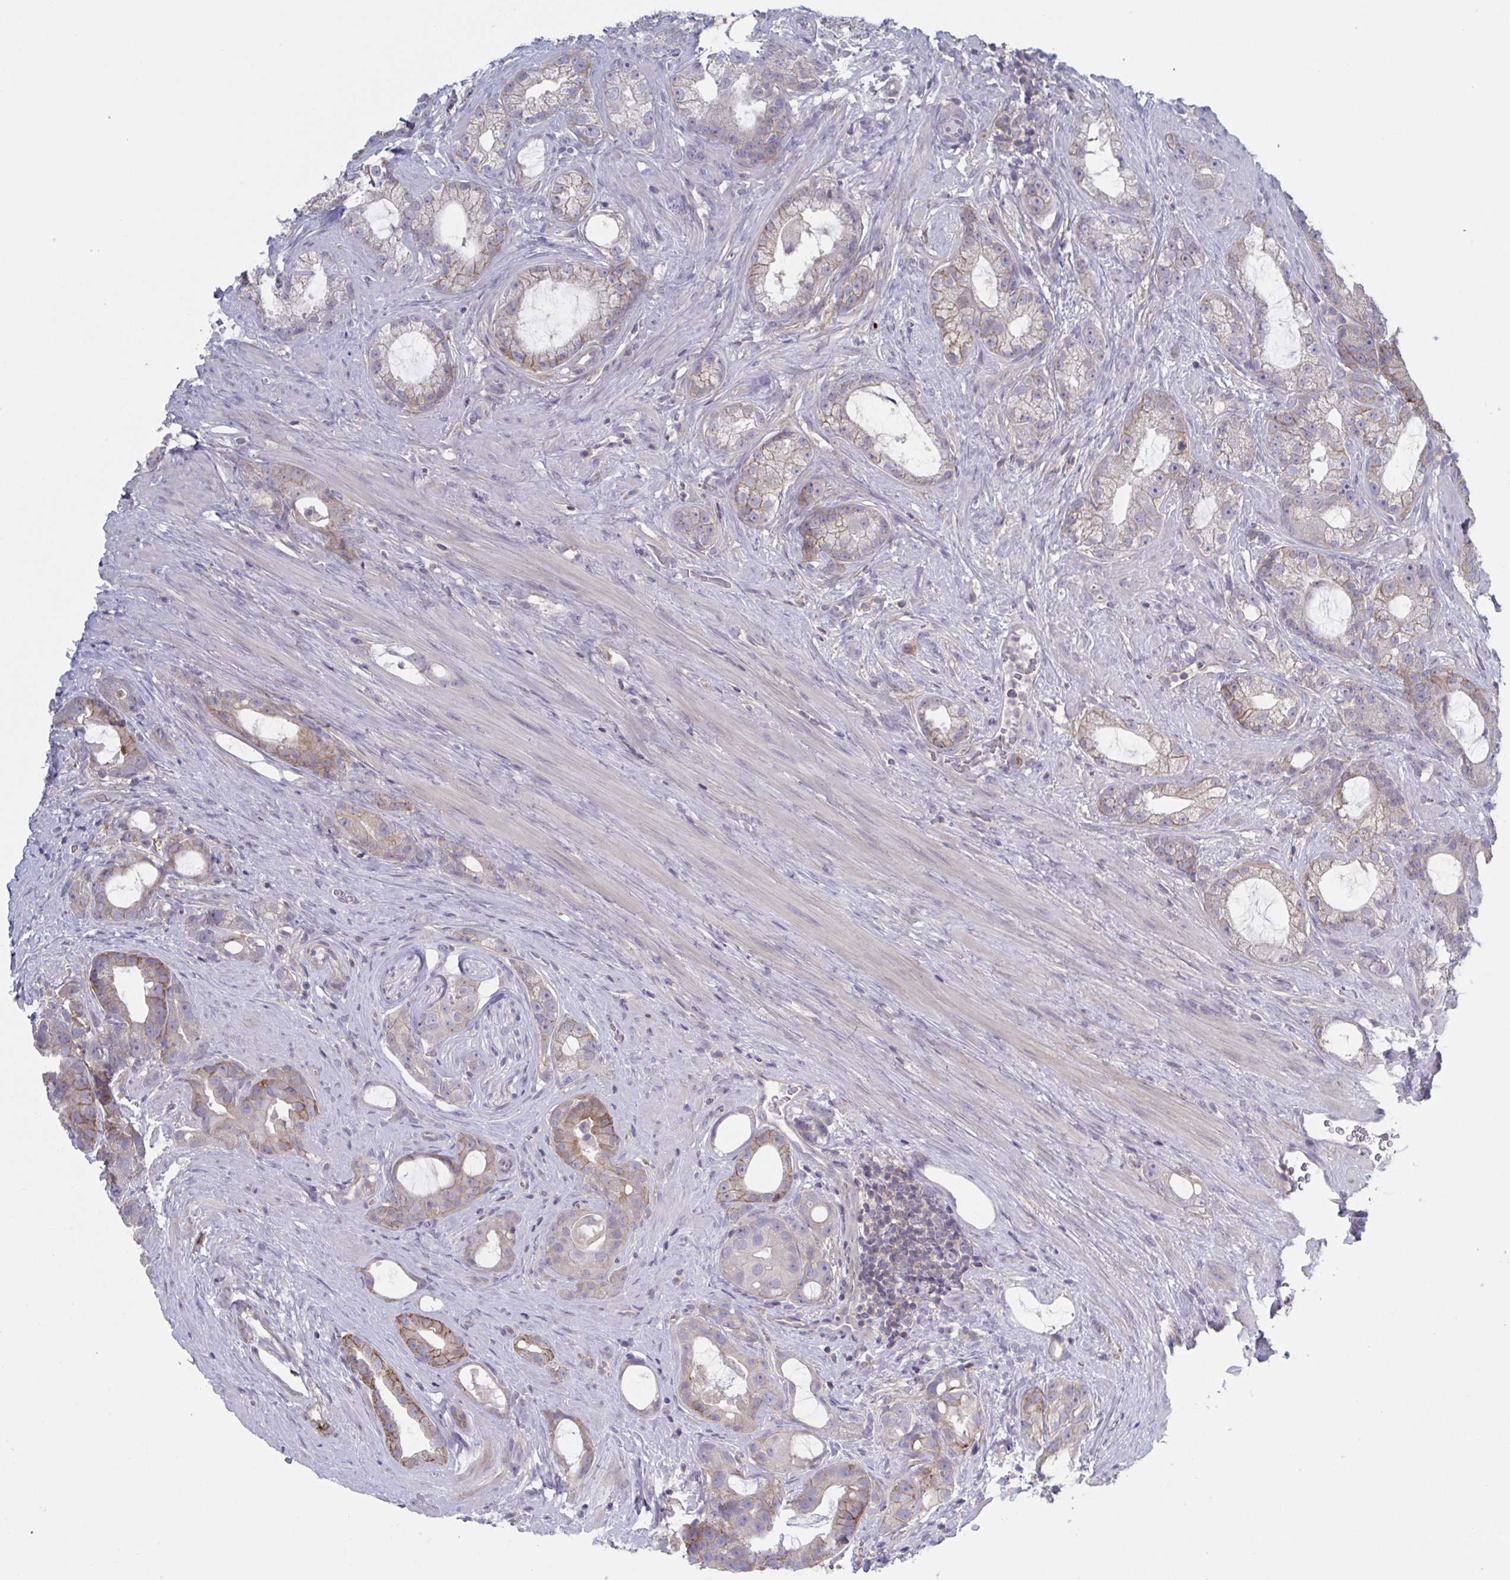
{"staining": {"intensity": "moderate", "quantity": ">75%", "location": "cytoplasmic/membranous"}, "tissue": "prostate cancer", "cell_type": "Tumor cells", "image_type": "cancer", "snomed": [{"axis": "morphology", "description": "Adenocarcinoma, High grade"}, {"axis": "topography", "description": "Prostate"}], "caption": "Immunohistochemical staining of prostate high-grade adenocarcinoma exhibits moderate cytoplasmic/membranous protein staining in approximately >75% of tumor cells. (Stains: DAB (3,3'-diaminobenzidine) in brown, nuclei in blue, Microscopy: brightfield microscopy at high magnification).", "gene": "STK26", "patient": {"sex": "male", "age": 65}}